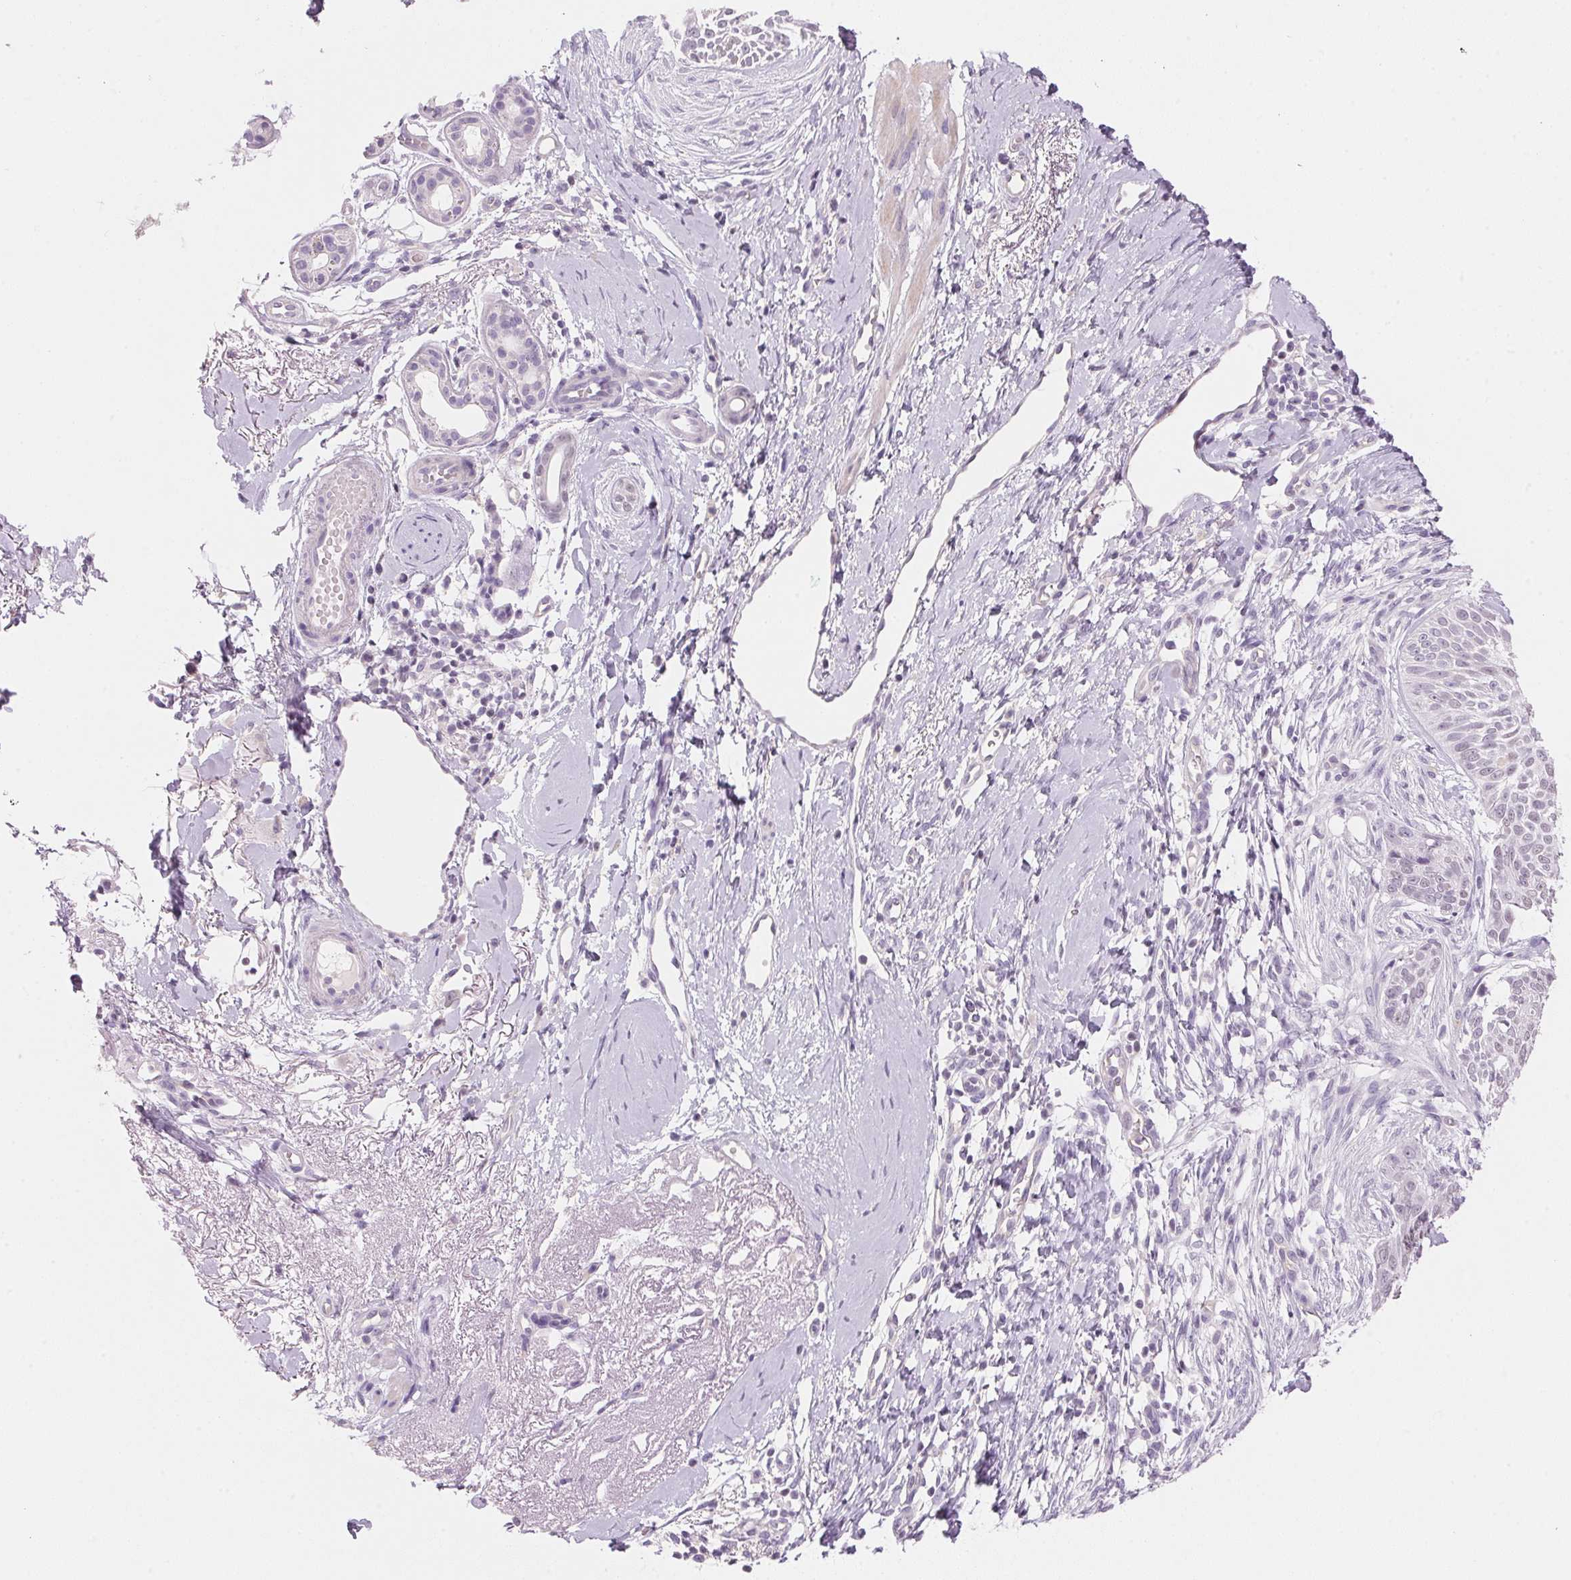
{"staining": {"intensity": "weak", "quantity": "25%-75%", "location": "nuclear"}, "tissue": "skin cancer", "cell_type": "Tumor cells", "image_type": "cancer", "snomed": [{"axis": "morphology", "description": "Normal tissue, NOS"}, {"axis": "morphology", "description": "Basal cell carcinoma"}, {"axis": "topography", "description": "Skin"}], "caption": "Brown immunohistochemical staining in human basal cell carcinoma (skin) displays weak nuclear staining in about 25%-75% of tumor cells.", "gene": "CYP11B1", "patient": {"sex": "male", "age": 84}}